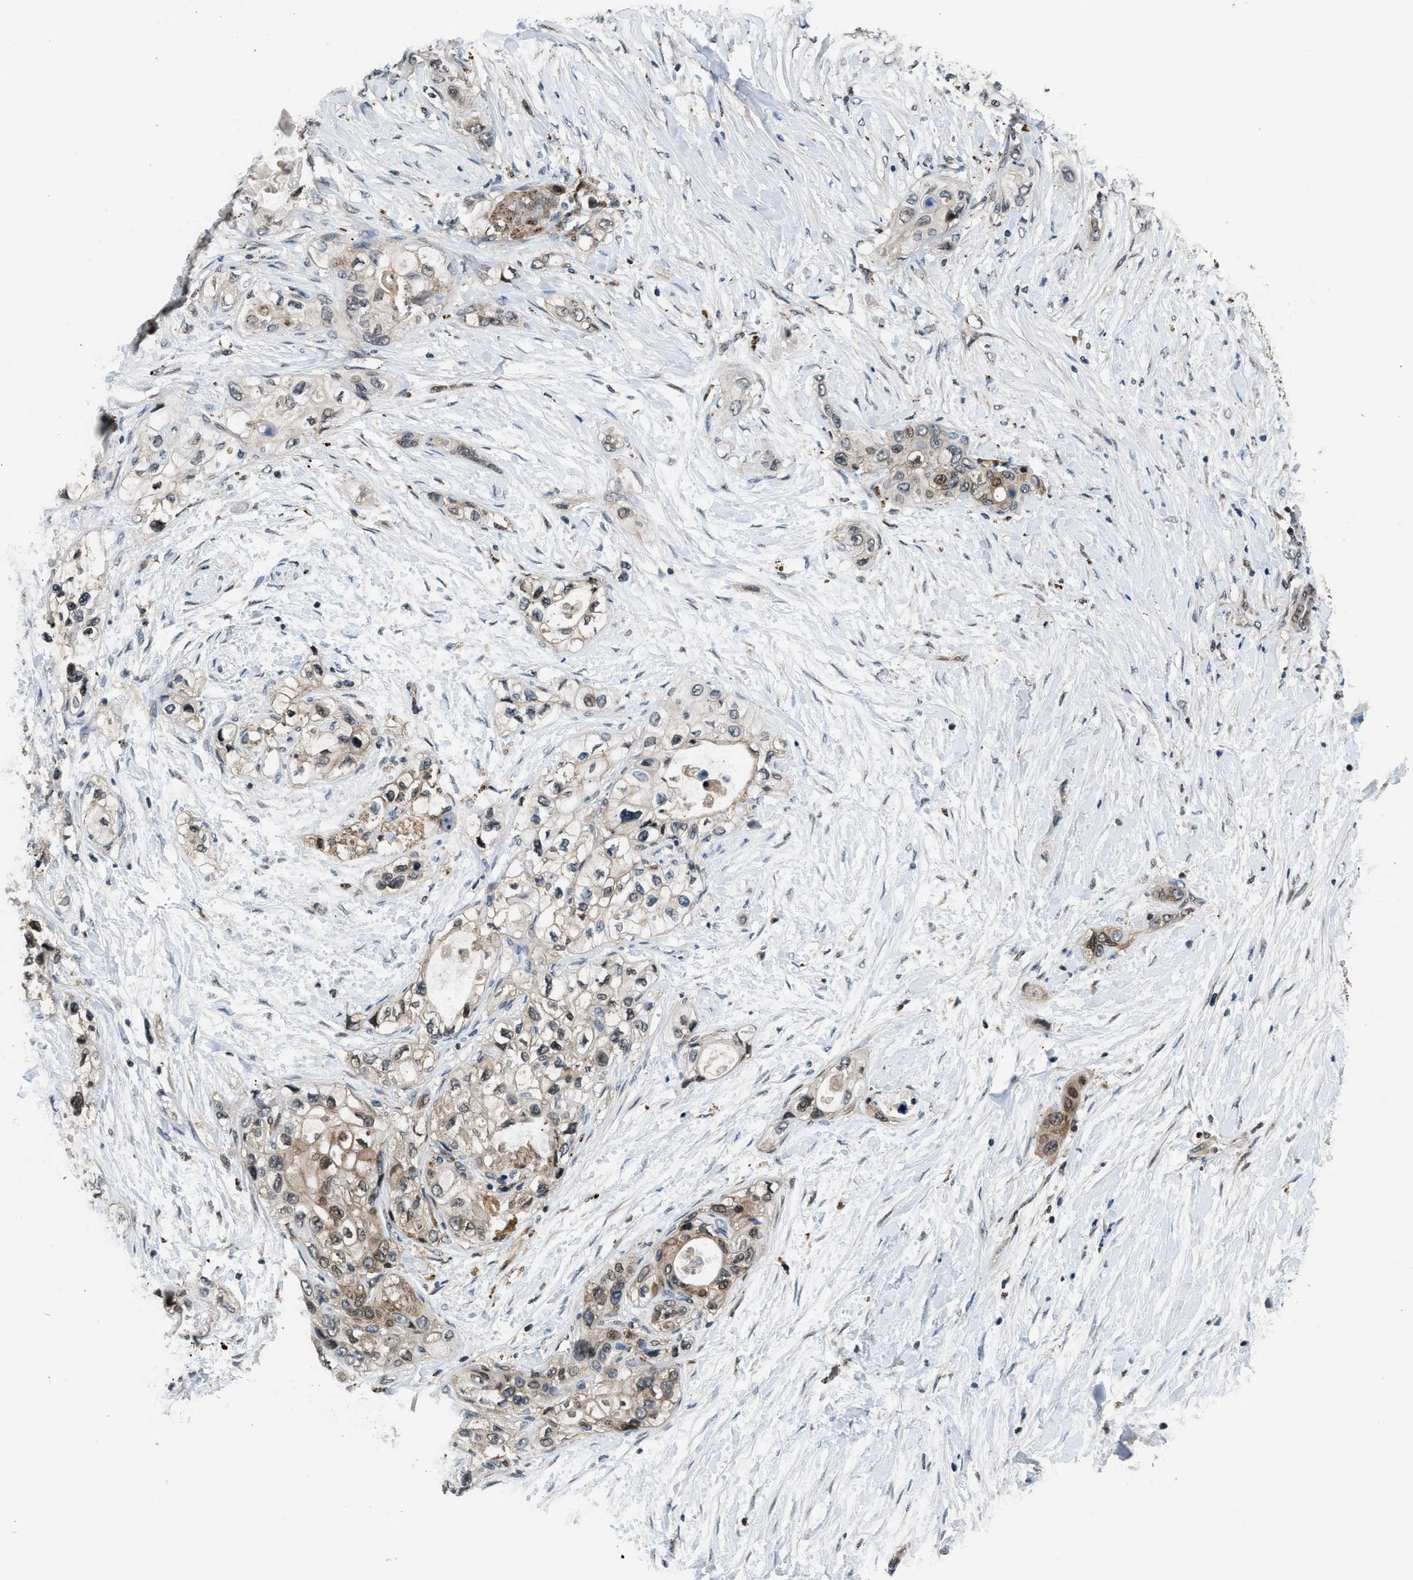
{"staining": {"intensity": "weak", "quantity": "25%-75%", "location": "cytoplasmic/membranous,nuclear"}, "tissue": "pancreatic cancer", "cell_type": "Tumor cells", "image_type": "cancer", "snomed": [{"axis": "morphology", "description": "Adenocarcinoma, NOS"}, {"axis": "topography", "description": "Pancreas"}], "caption": "High-power microscopy captured an IHC image of pancreatic cancer (adenocarcinoma), revealing weak cytoplasmic/membranous and nuclear positivity in about 25%-75% of tumor cells.", "gene": "CTBS", "patient": {"sex": "female", "age": 70}}